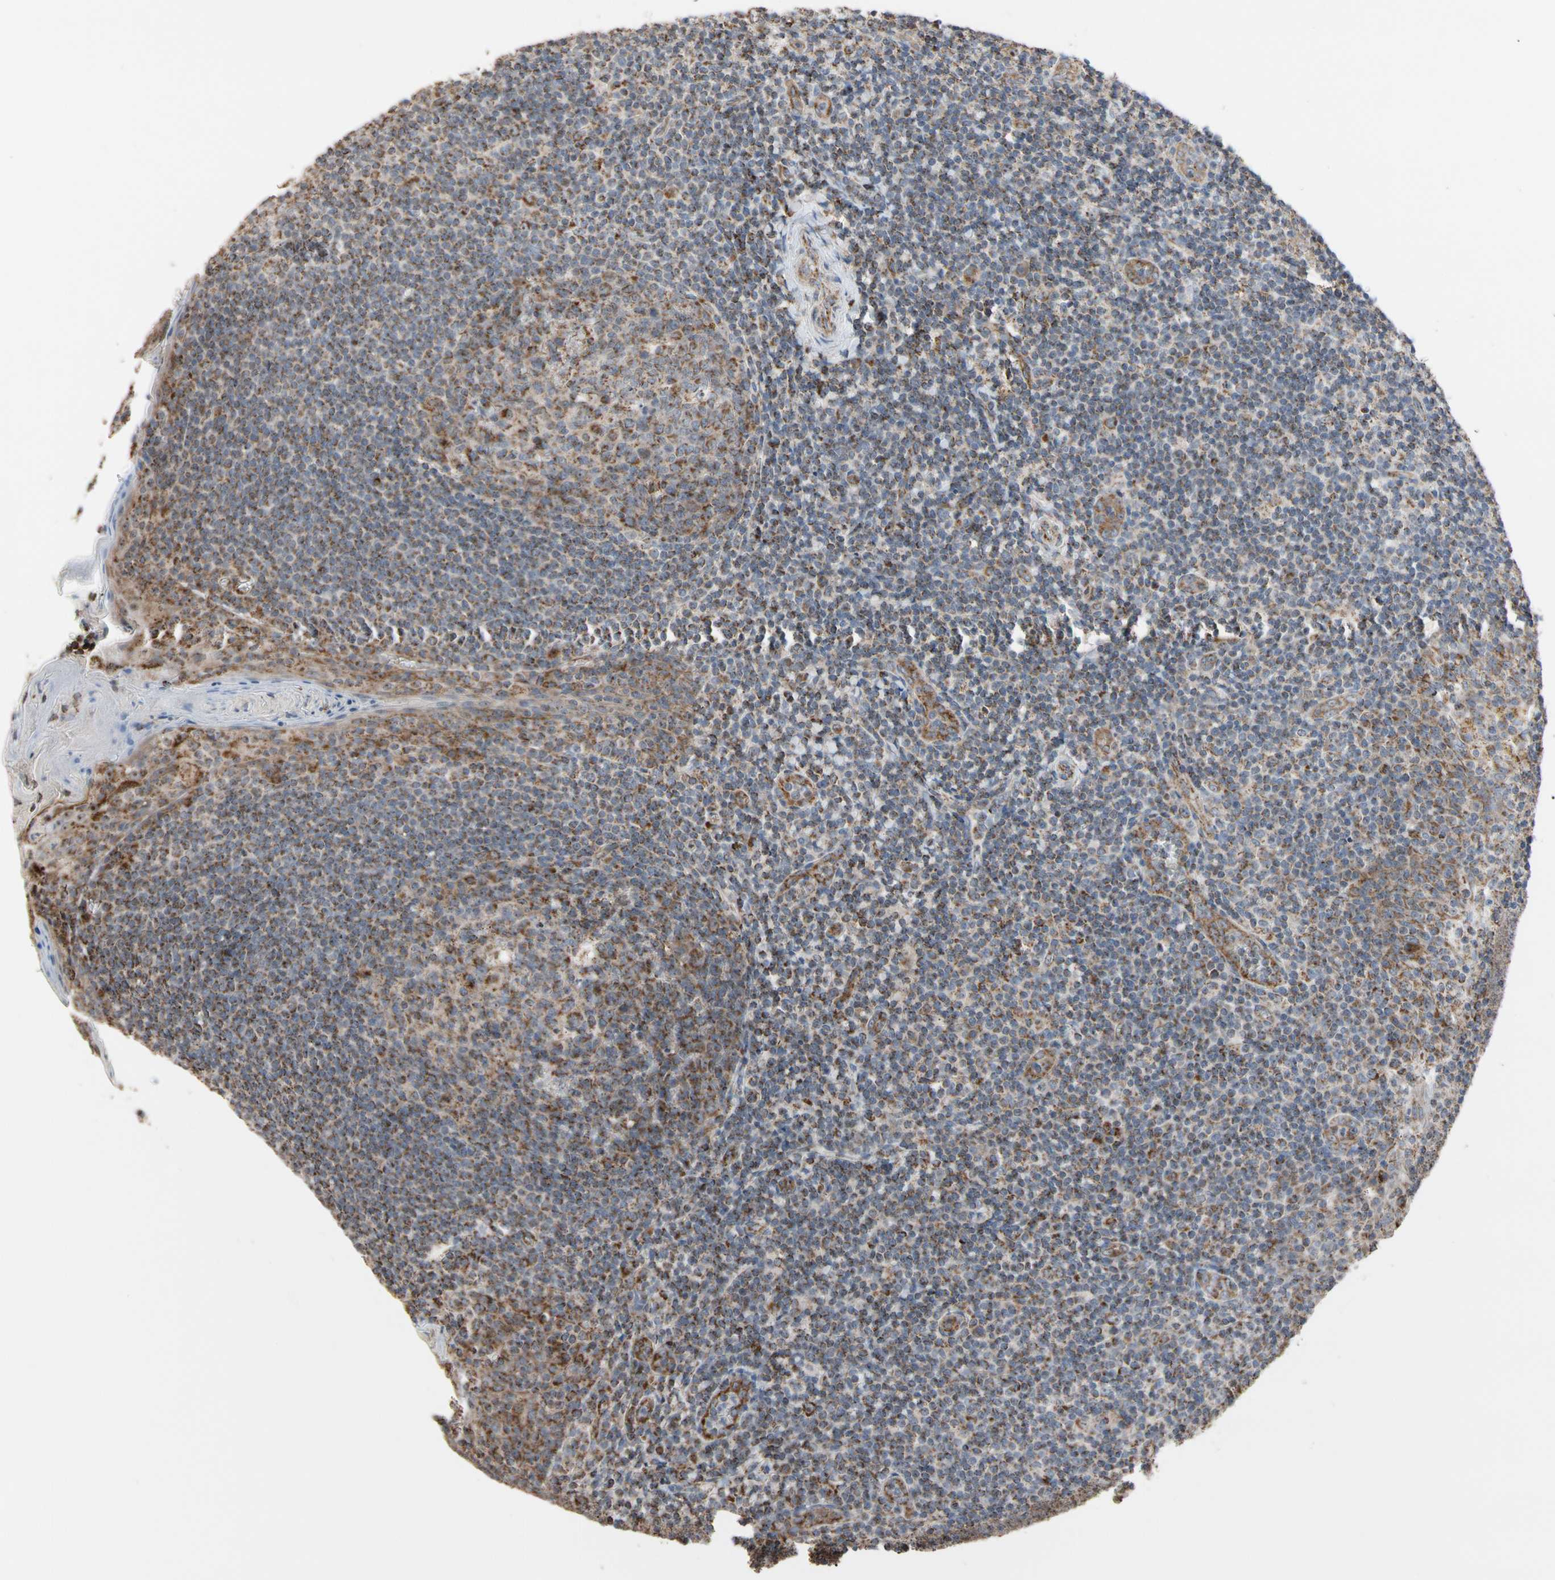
{"staining": {"intensity": "moderate", "quantity": ">75%", "location": "cytoplasmic/membranous"}, "tissue": "tonsil", "cell_type": "Germinal center cells", "image_type": "normal", "snomed": [{"axis": "morphology", "description": "Normal tissue, NOS"}, {"axis": "topography", "description": "Tonsil"}], "caption": "A brown stain shows moderate cytoplasmic/membranous staining of a protein in germinal center cells of benign human tonsil. (brown staining indicates protein expression, while blue staining denotes nuclei).", "gene": "FAM110B", "patient": {"sex": "male", "age": 31}}